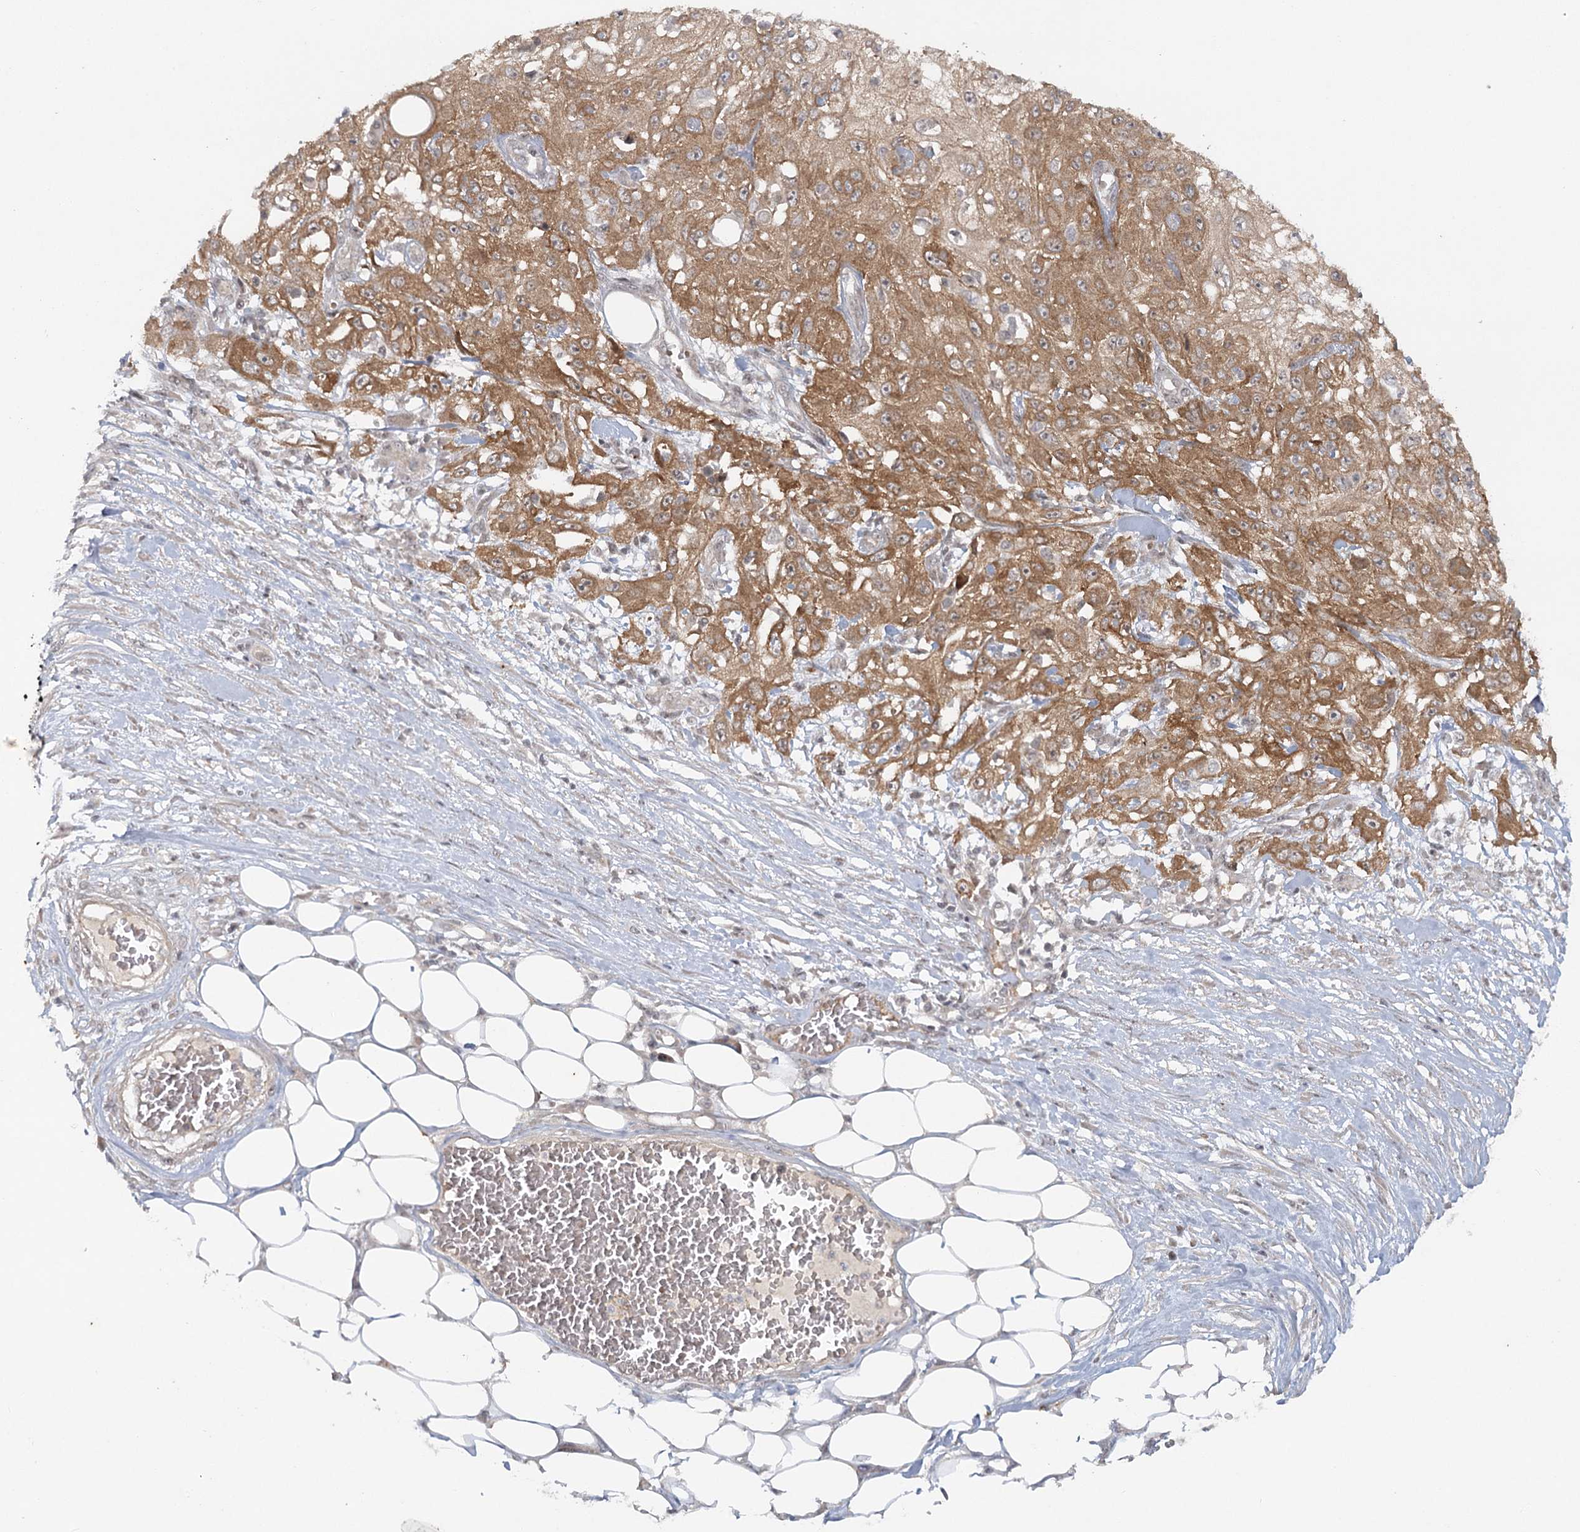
{"staining": {"intensity": "moderate", "quantity": ">75%", "location": "cytoplasmic/membranous"}, "tissue": "skin cancer", "cell_type": "Tumor cells", "image_type": "cancer", "snomed": [{"axis": "morphology", "description": "Squamous cell carcinoma, NOS"}, {"axis": "morphology", "description": "Squamous cell carcinoma, metastatic, NOS"}, {"axis": "topography", "description": "Skin"}, {"axis": "topography", "description": "Lymph node"}], "caption": "Protein expression analysis of human skin cancer (squamous cell carcinoma) reveals moderate cytoplasmic/membranous staining in approximately >75% of tumor cells. The staining was performed using DAB (3,3'-diaminobenzidine) to visualize the protein expression in brown, while the nuclei were stained in blue with hematoxylin (Magnification: 20x).", "gene": "SH2D3A", "patient": {"sex": "male", "age": 75}}